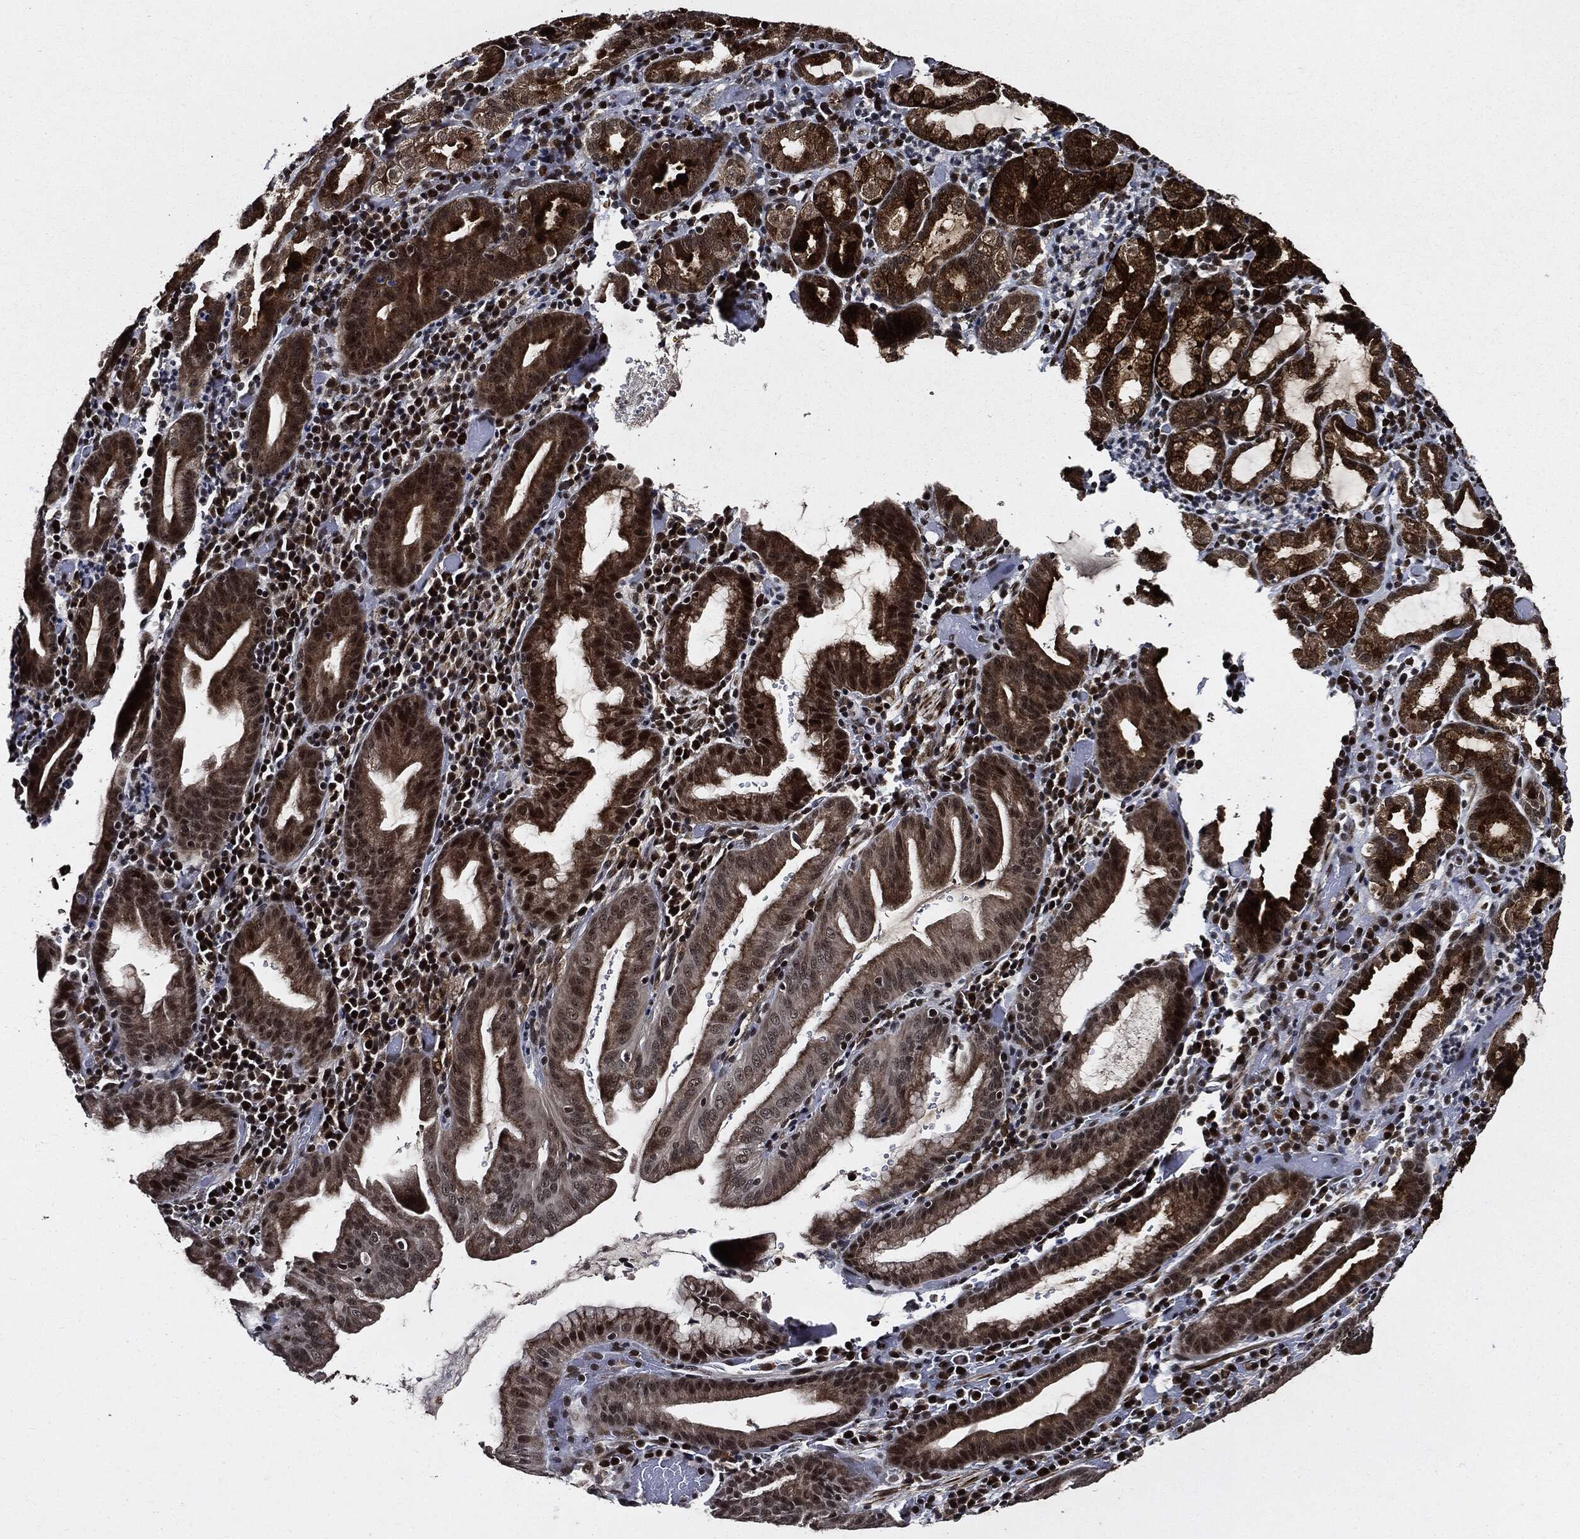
{"staining": {"intensity": "strong", "quantity": "25%-75%", "location": "cytoplasmic/membranous,nuclear"}, "tissue": "stomach cancer", "cell_type": "Tumor cells", "image_type": "cancer", "snomed": [{"axis": "morphology", "description": "Adenocarcinoma, NOS"}, {"axis": "topography", "description": "Stomach"}], "caption": "Strong cytoplasmic/membranous and nuclear expression is seen in approximately 25%-75% of tumor cells in stomach cancer (adenocarcinoma).", "gene": "SUGT1", "patient": {"sex": "male", "age": 79}}